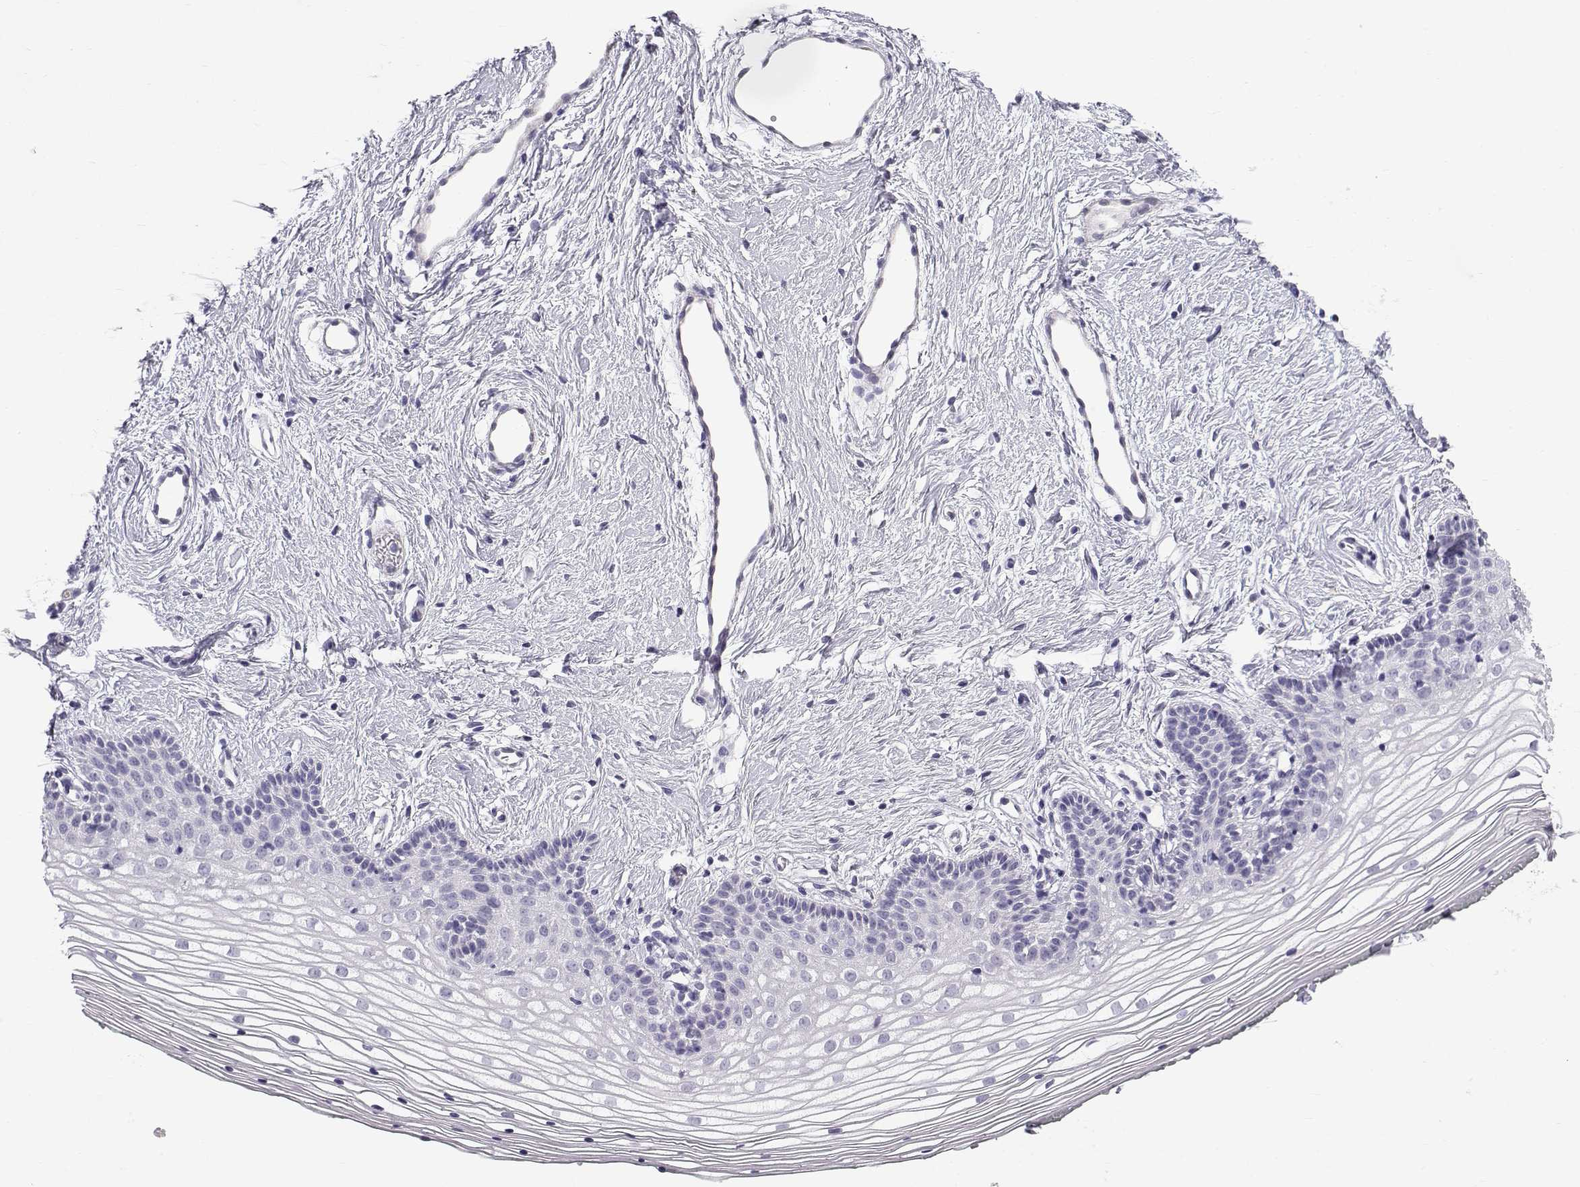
{"staining": {"intensity": "negative", "quantity": "none", "location": "none"}, "tissue": "vagina", "cell_type": "Squamous epithelial cells", "image_type": "normal", "snomed": [{"axis": "morphology", "description": "Normal tissue, NOS"}, {"axis": "topography", "description": "Vagina"}], "caption": "Photomicrograph shows no protein expression in squamous epithelial cells of benign vagina. The staining was performed using DAB to visualize the protein expression in brown, while the nuclei were stained in blue with hematoxylin (Magnification: 20x).", "gene": "RNASE12", "patient": {"sex": "female", "age": 36}}